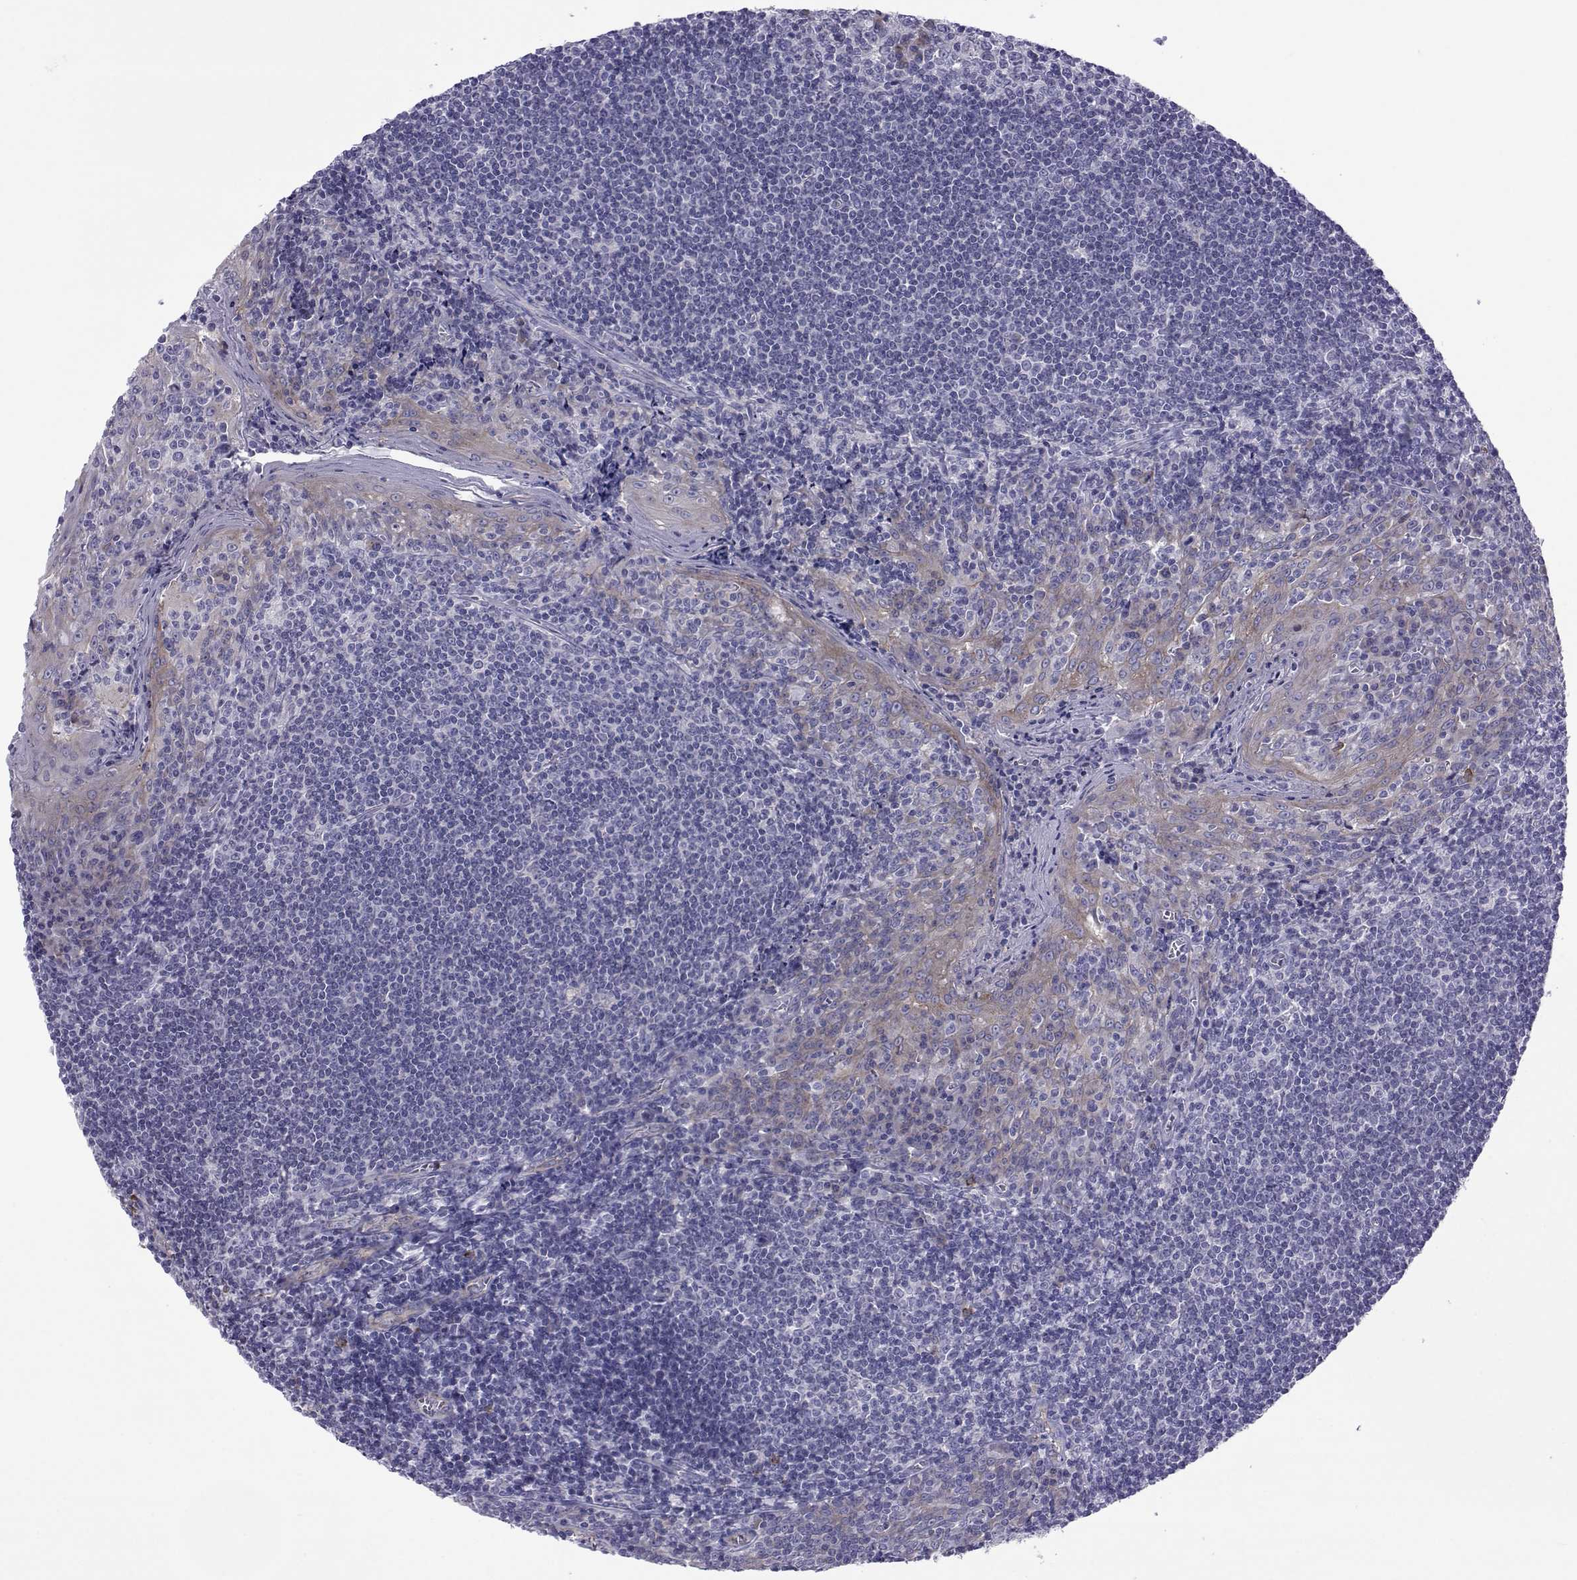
{"staining": {"intensity": "negative", "quantity": "none", "location": "none"}, "tissue": "tonsil", "cell_type": "Germinal center cells", "image_type": "normal", "snomed": [{"axis": "morphology", "description": "Normal tissue, NOS"}, {"axis": "topography", "description": "Tonsil"}], "caption": "An immunohistochemistry image of benign tonsil is shown. There is no staining in germinal center cells of tonsil. (Immunohistochemistry (ihc), brightfield microscopy, high magnification).", "gene": "COL22A1", "patient": {"sex": "male", "age": 33}}